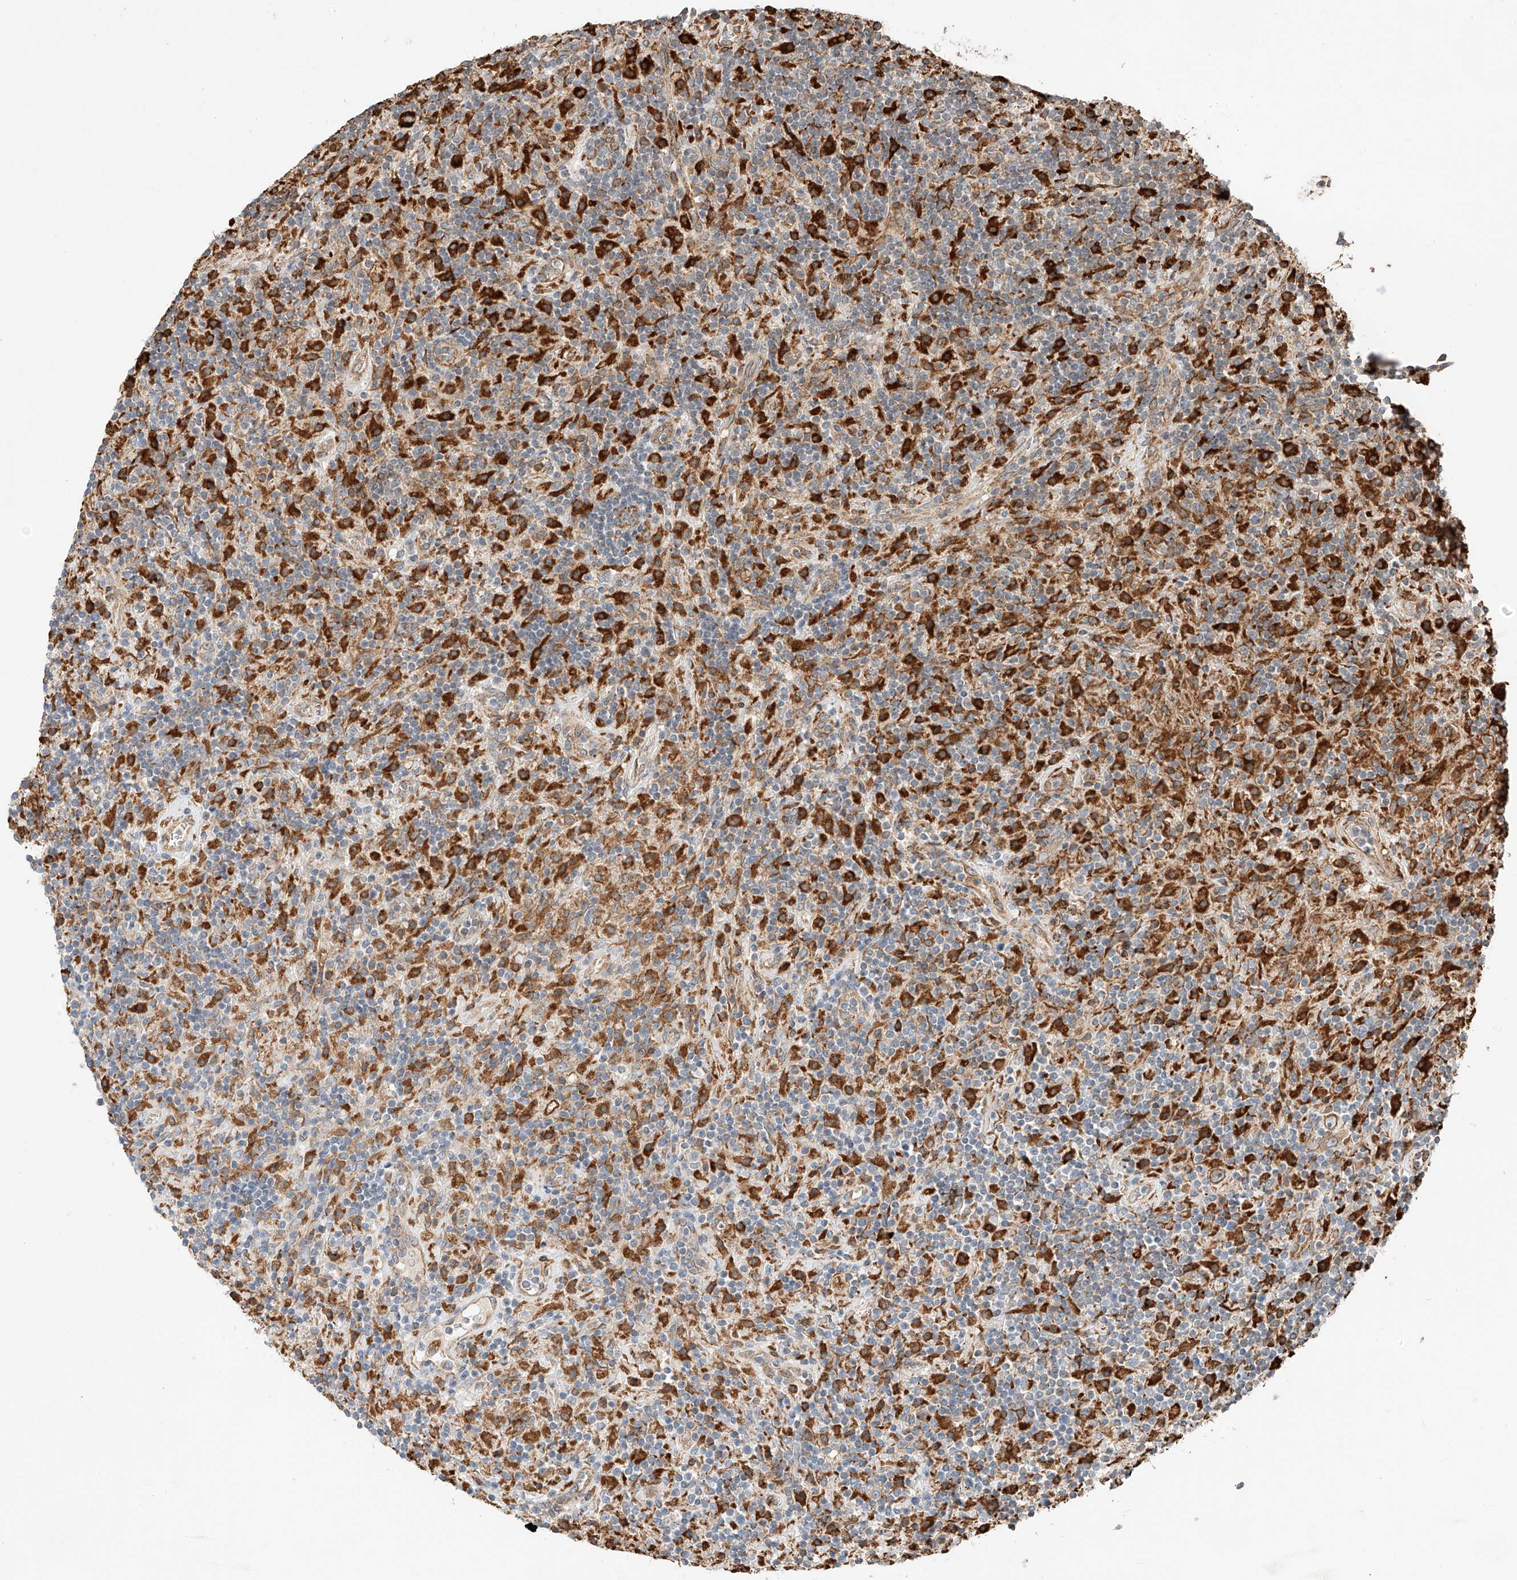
{"staining": {"intensity": "moderate", "quantity": ">75%", "location": "cytoplasmic/membranous"}, "tissue": "lymphoma", "cell_type": "Tumor cells", "image_type": "cancer", "snomed": [{"axis": "morphology", "description": "Hodgkin's disease, NOS"}, {"axis": "topography", "description": "Lymph node"}], "caption": "Immunohistochemistry of human Hodgkin's disease displays medium levels of moderate cytoplasmic/membranous expression in about >75% of tumor cells.", "gene": "ZNF84", "patient": {"sex": "male", "age": 70}}